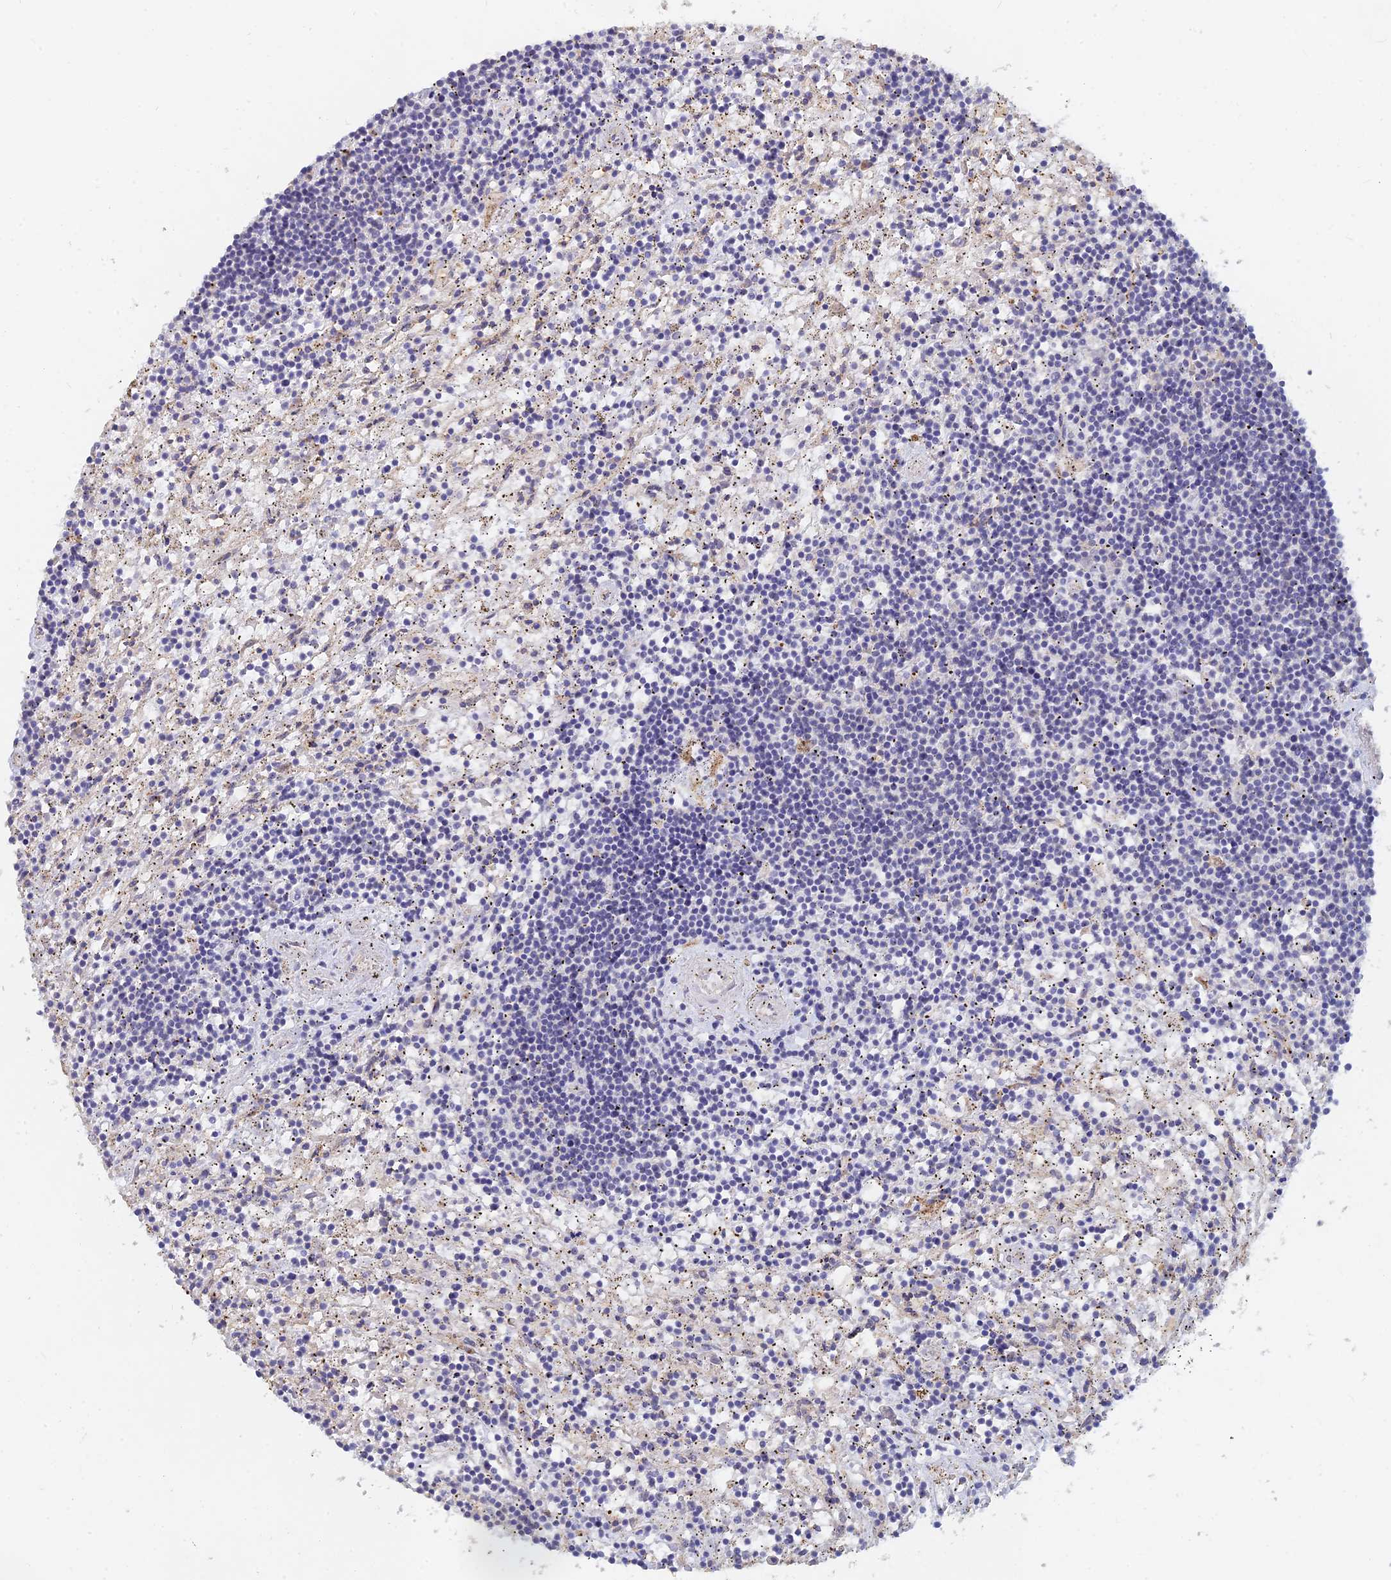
{"staining": {"intensity": "negative", "quantity": "none", "location": "none"}, "tissue": "lymphoma", "cell_type": "Tumor cells", "image_type": "cancer", "snomed": [{"axis": "morphology", "description": "Malignant lymphoma, non-Hodgkin's type, Low grade"}, {"axis": "topography", "description": "Spleen"}], "caption": "DAB (3,3'-diaminobenzidine) immunohistochemical staining of human lymphoma shows no significant expression in tumor cells. The staining is performed using DAB brown chromogen with nuclei counter-stained in using hematoxylin.", "gene": "ARRDC1", "patient": {"sex": "male", "age": 76}}